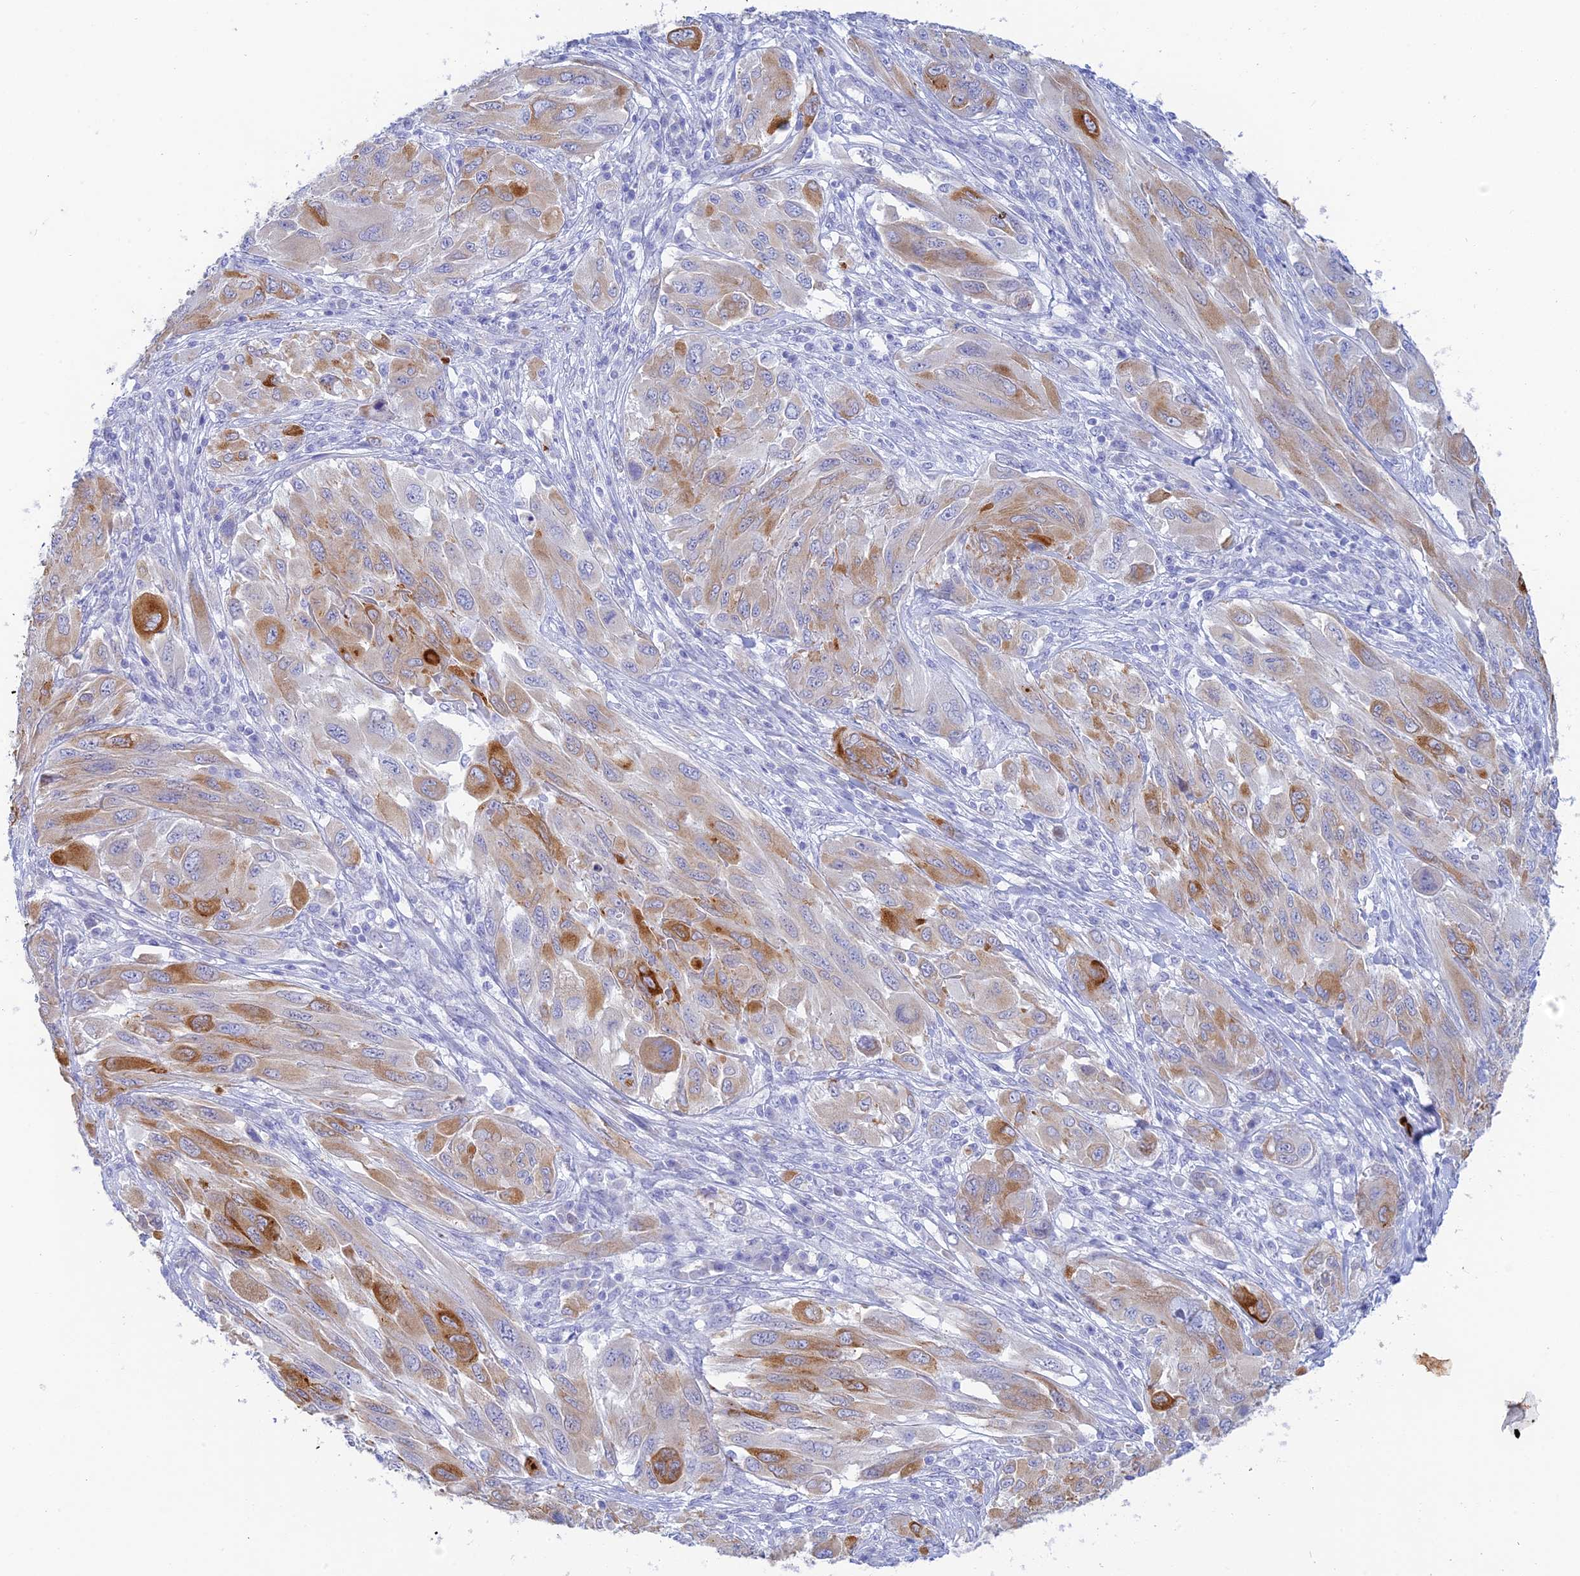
{"staining": {"intensity": "strong", "quantity": "<25%", "location": "cytoplasmic/membranous"}, "tissue": "melanoma", "cell_type": "Tumor cells", "image_type": "cancer", "snomed": [{"axis": "morphology", "description": "Malignant melanoma, NOS"}, {"axis": "topography", "description": "Skin"}], "caption": "DAB immunohistochemical staining of malignant melanoma reveals strong cytoplasmic/membranous protein staining in approximately <25% of tumor cells.", "gene": "CEP152", "patient": {"sex": "female", "age": 91}}